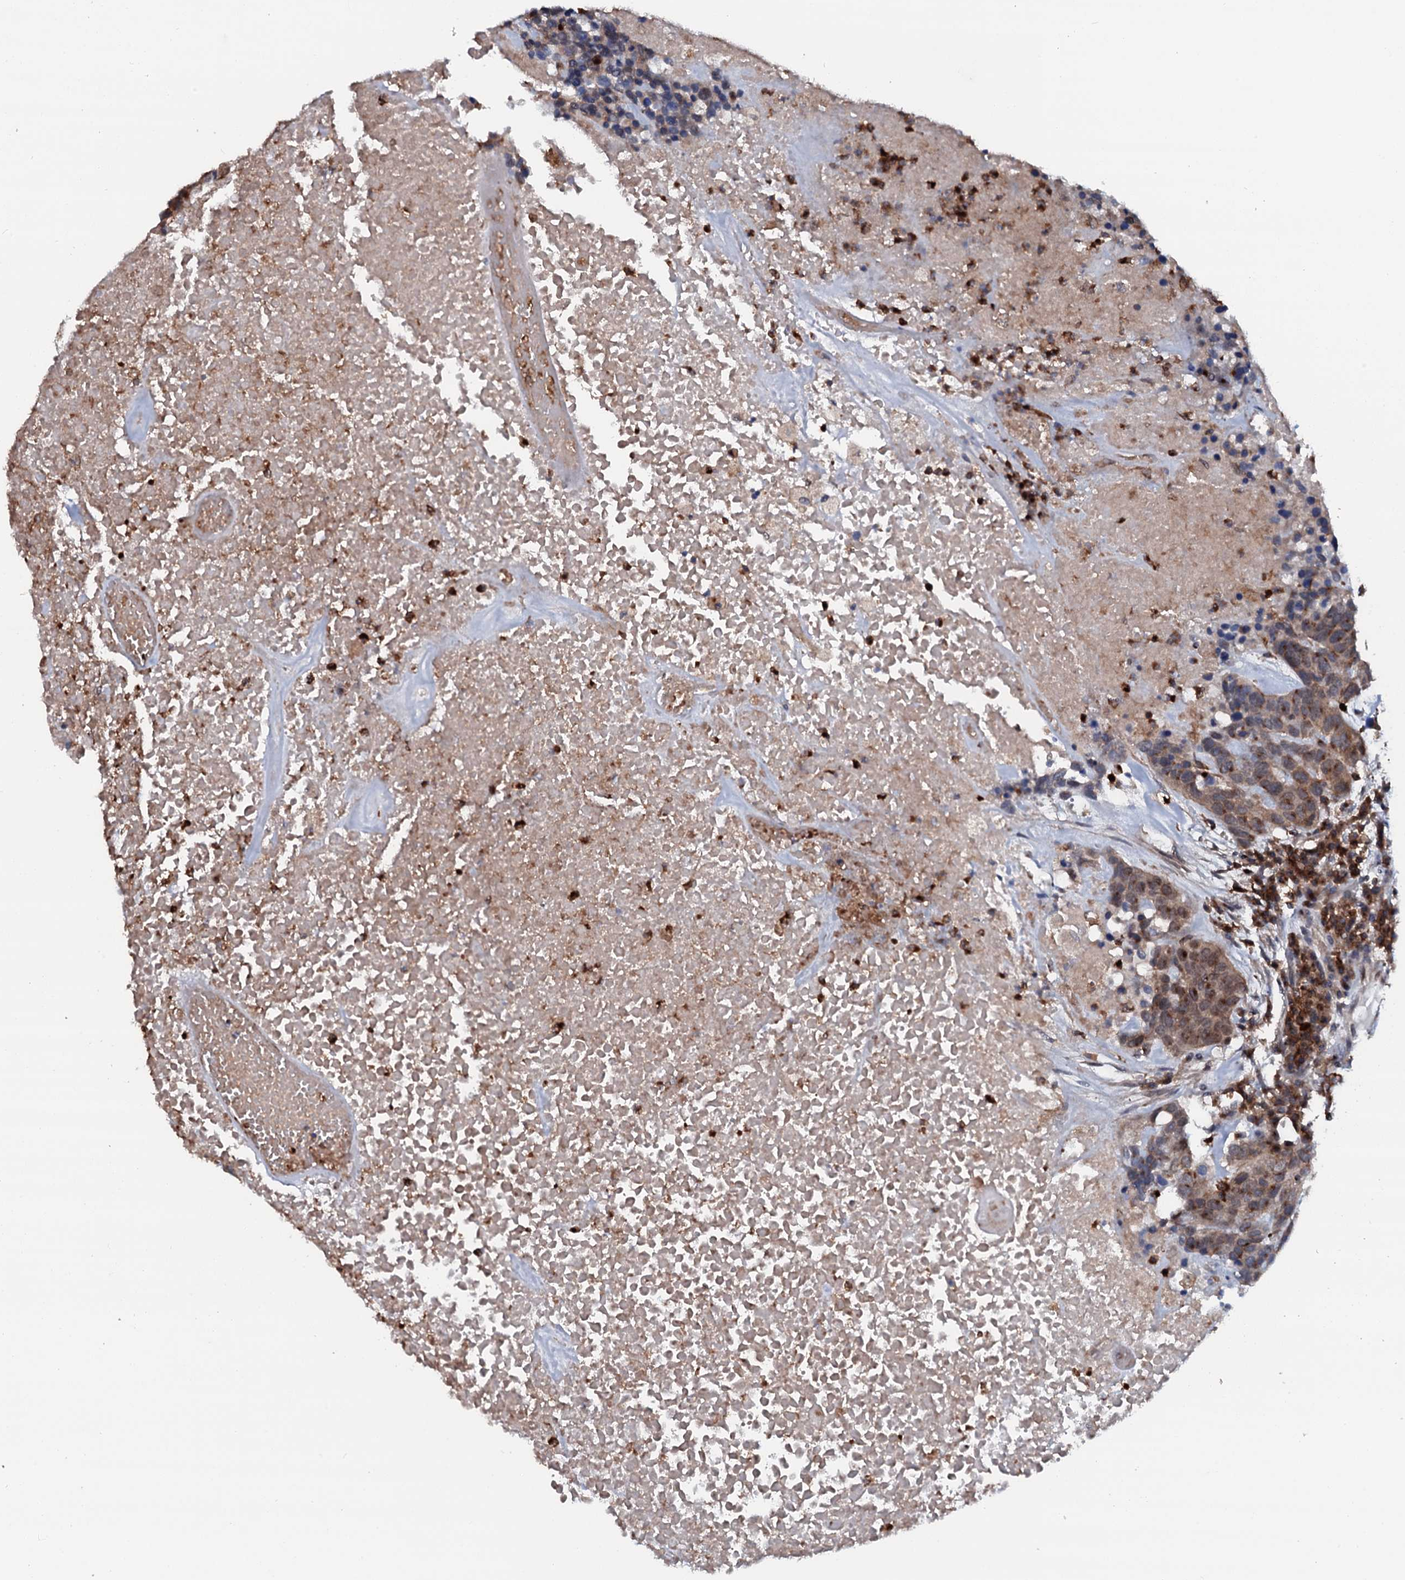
{"staining": {"intensity": "moderate", "quantity": ">75%", "location": "cytoplasmic/membranous"}, "tissue": "head and neck cancer", "cell_type": "Tumor cells", "image_type": "cancer", "snomed": [{"axis": "morphology", "description": "Squamous cell carcinoma, NOS"}, {"axis": "topography", "description": "Head-Neck"}], "caption": "Immunohistochemistry (IHC) photomicrograph of squamous cell carcinoma (head and neck) stained for a protein (brown), which exhibits medium levels of moderate cytoplasmic/membranous positivity in about >75% of tumor cells.", "gene": "VAMP8", "patient": {"sex": "male", "age": 66}}